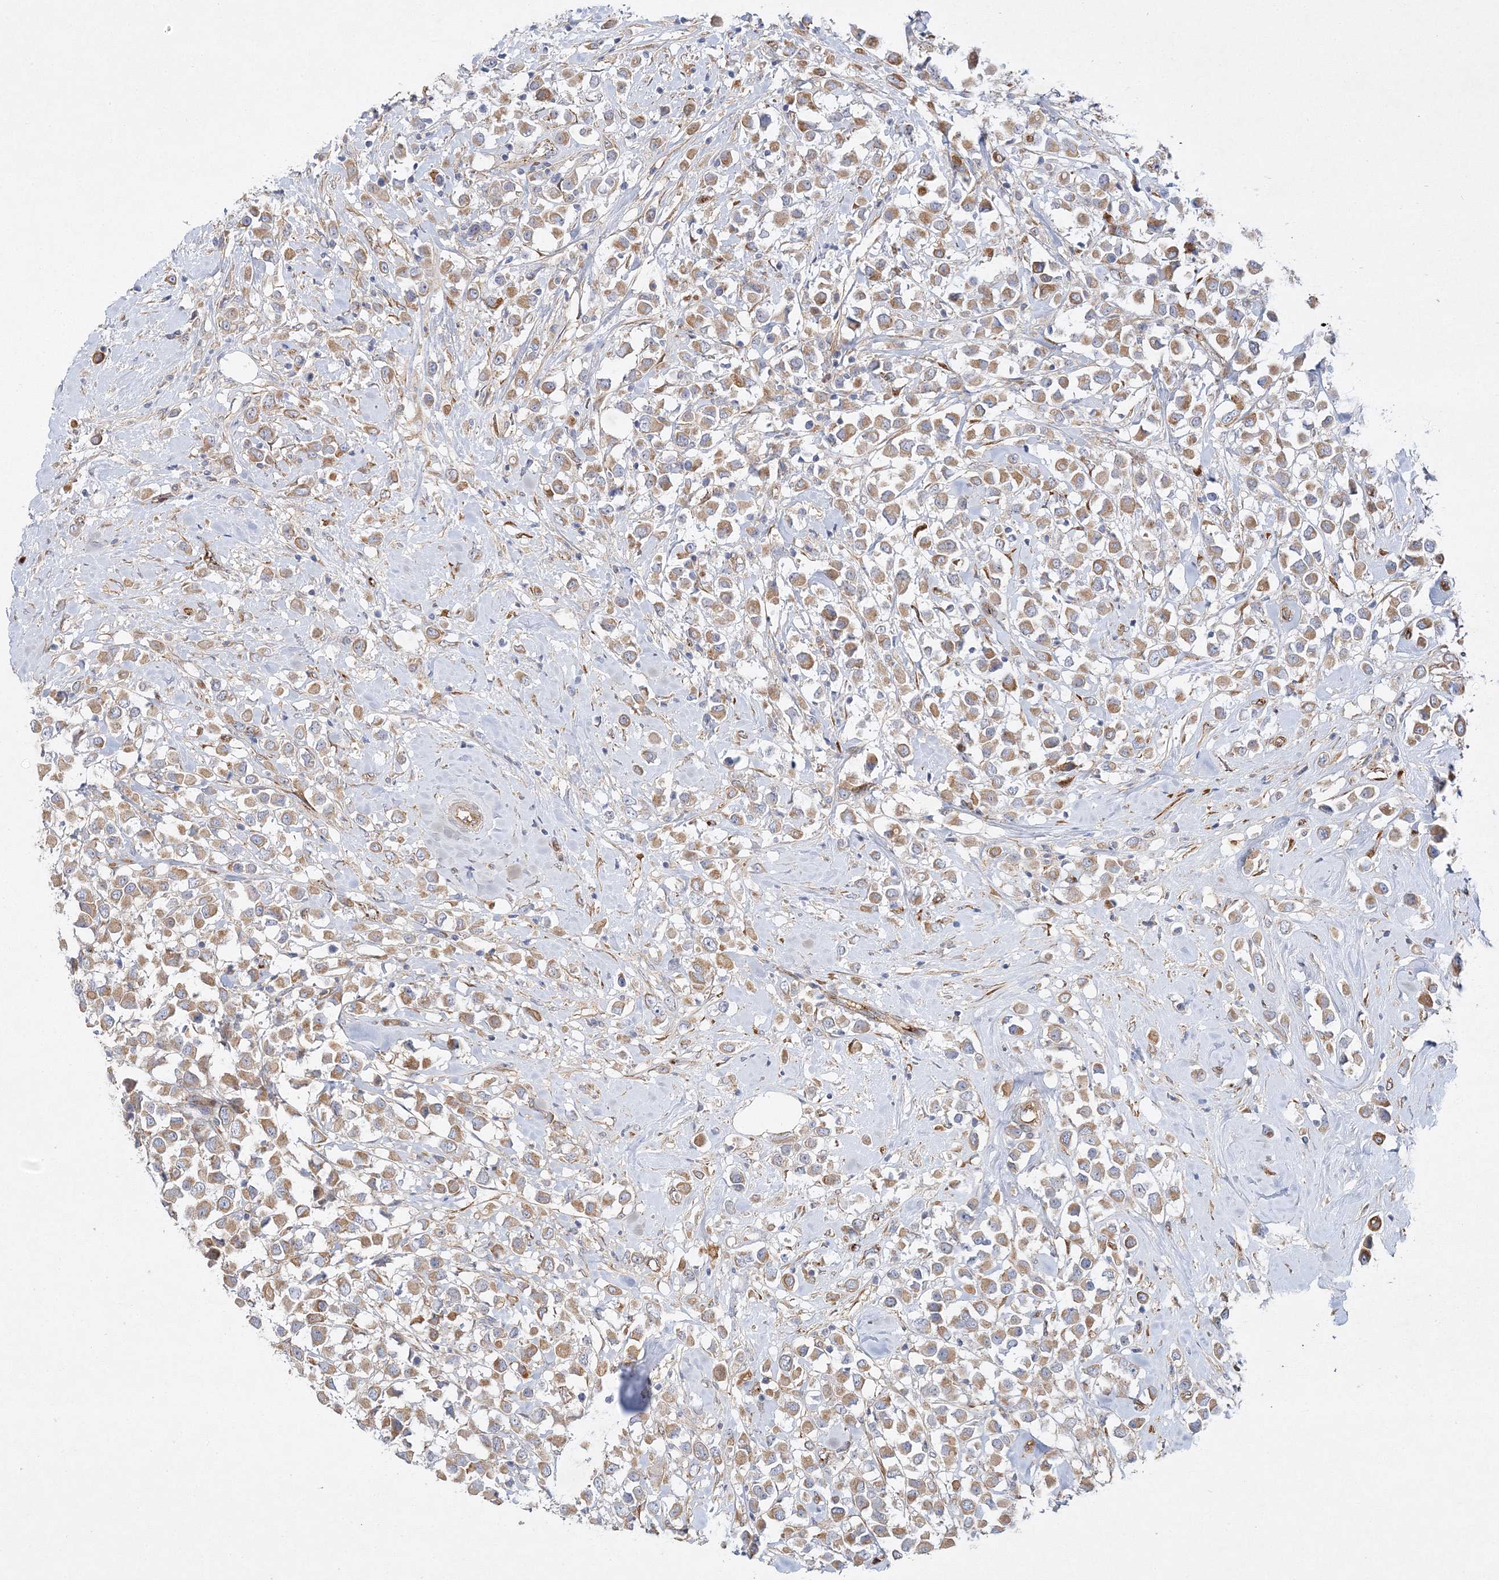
{"staining": {"intensity": "moderate", "quantity": ">75%", "location": "cytoplasmic/membranous"}, "tissue": "breast cancer", "cell_type": "Tumor cells", "image_type": "cancer", "snomed": [{"axis": "morphology", "description": "Duct carcinoma"}, {"axis": "topography", "description": "Breast"}], "caption": "Invasive ductal carcinoma (breast) stained with DAB (3,3'-diaminobenzidine) immunohistochemistry demonstrates medium levels of moderate cytoplasmic/membranous staining in about >75% of tumor cells.", "gene": "ZFYVE16", "patient": {"sex": "female", "age": 61}}